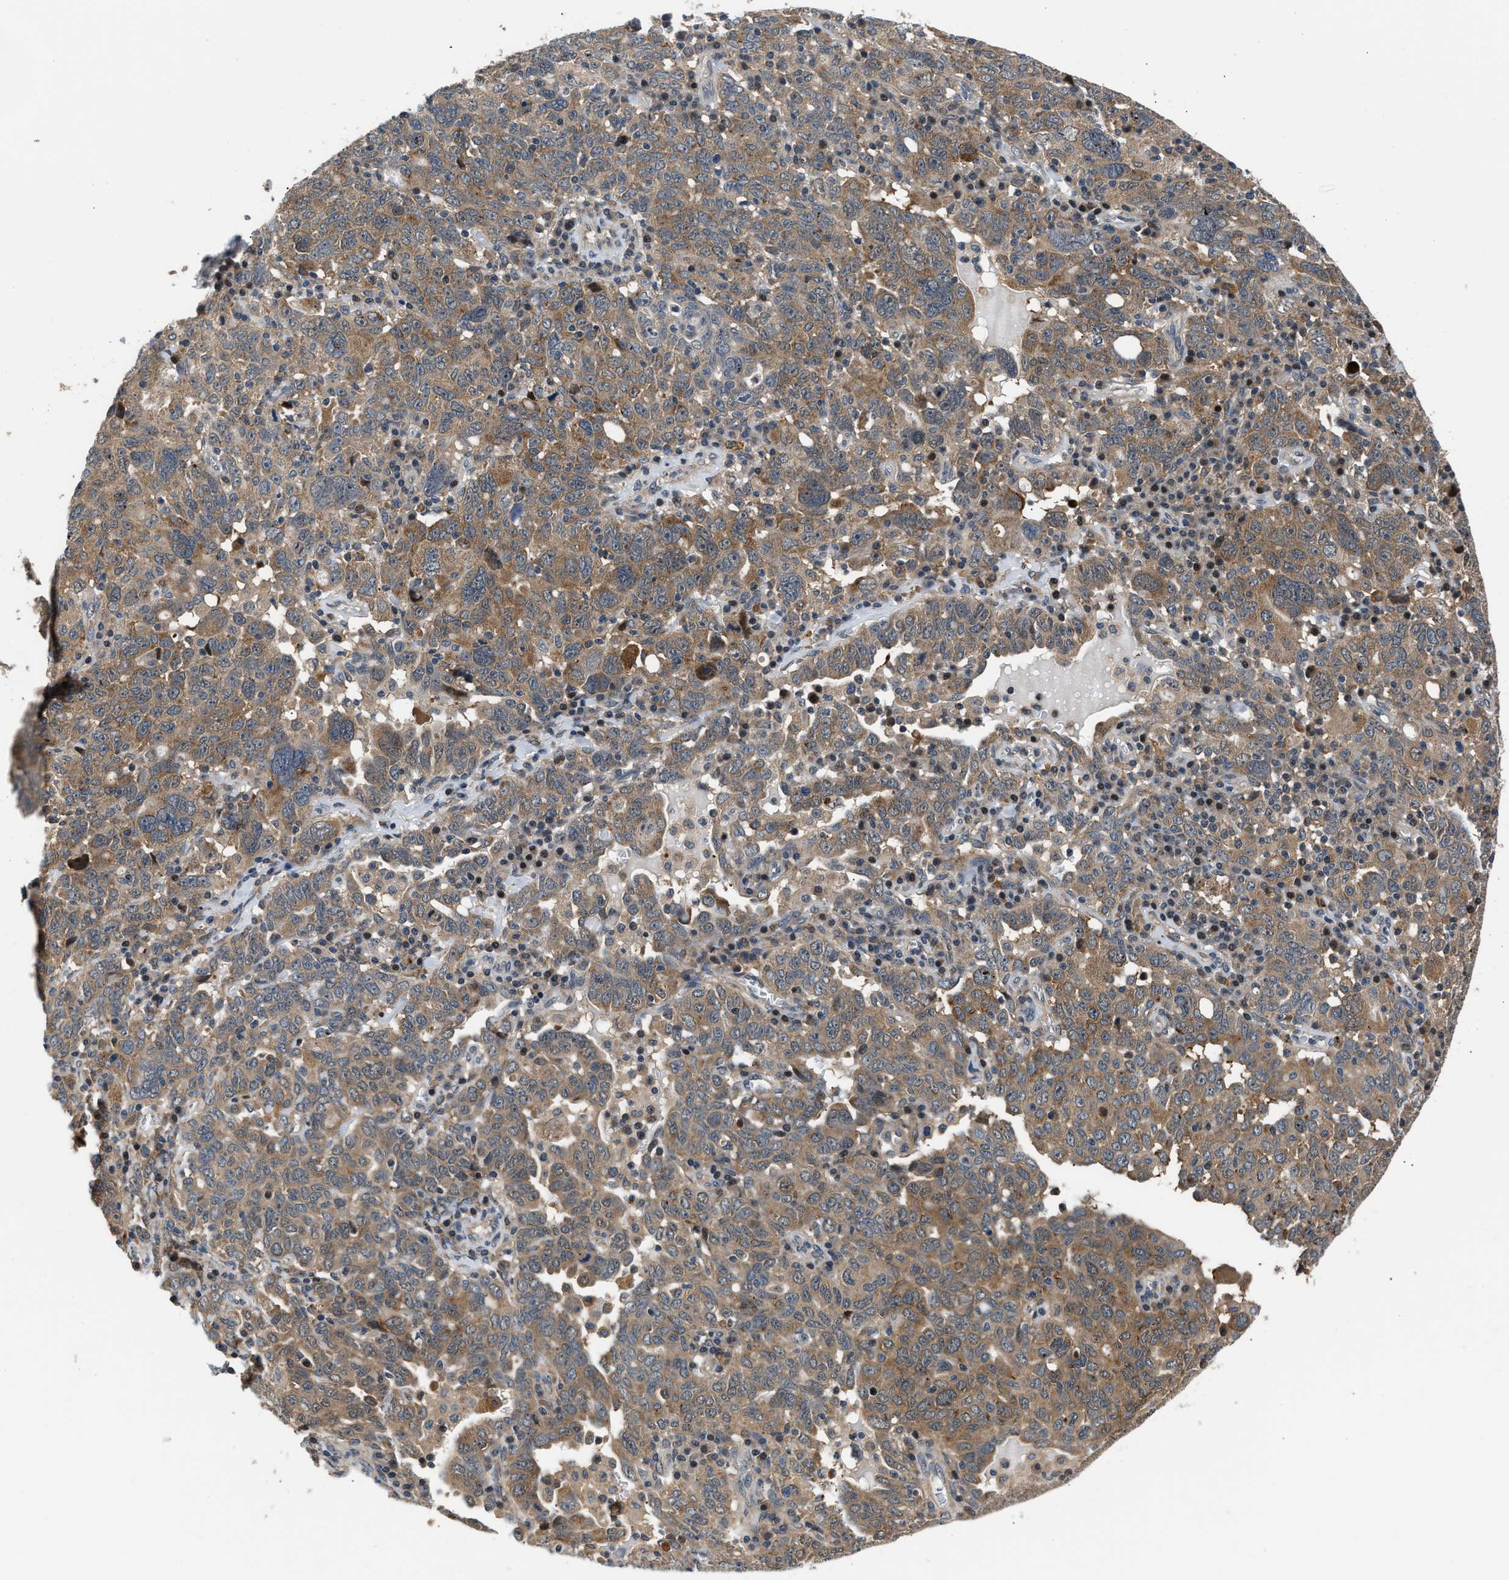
{"staining": {"intensity": "moderate", "quantity": ">75%", "location": "cytoplasmic/membranous"}, "tissue": "ovarian cancer", "cell_type": "Tumor cells", "image_type": "cancer", "snomed": [{"axis": "morphology", "description": "Carcinoma, endometroid"}, {"axis": "topography", "description": "Ovary"}], "caption": "A micrograph showing moderate cytoplasmic/membranous expression in about >75% of tumor cells in endometroid carcinoma (ovarian), as visualized by brown immunohistochemical staining.", "gene": "LARP6", "patient": {"sex": "female", "age": 62}}